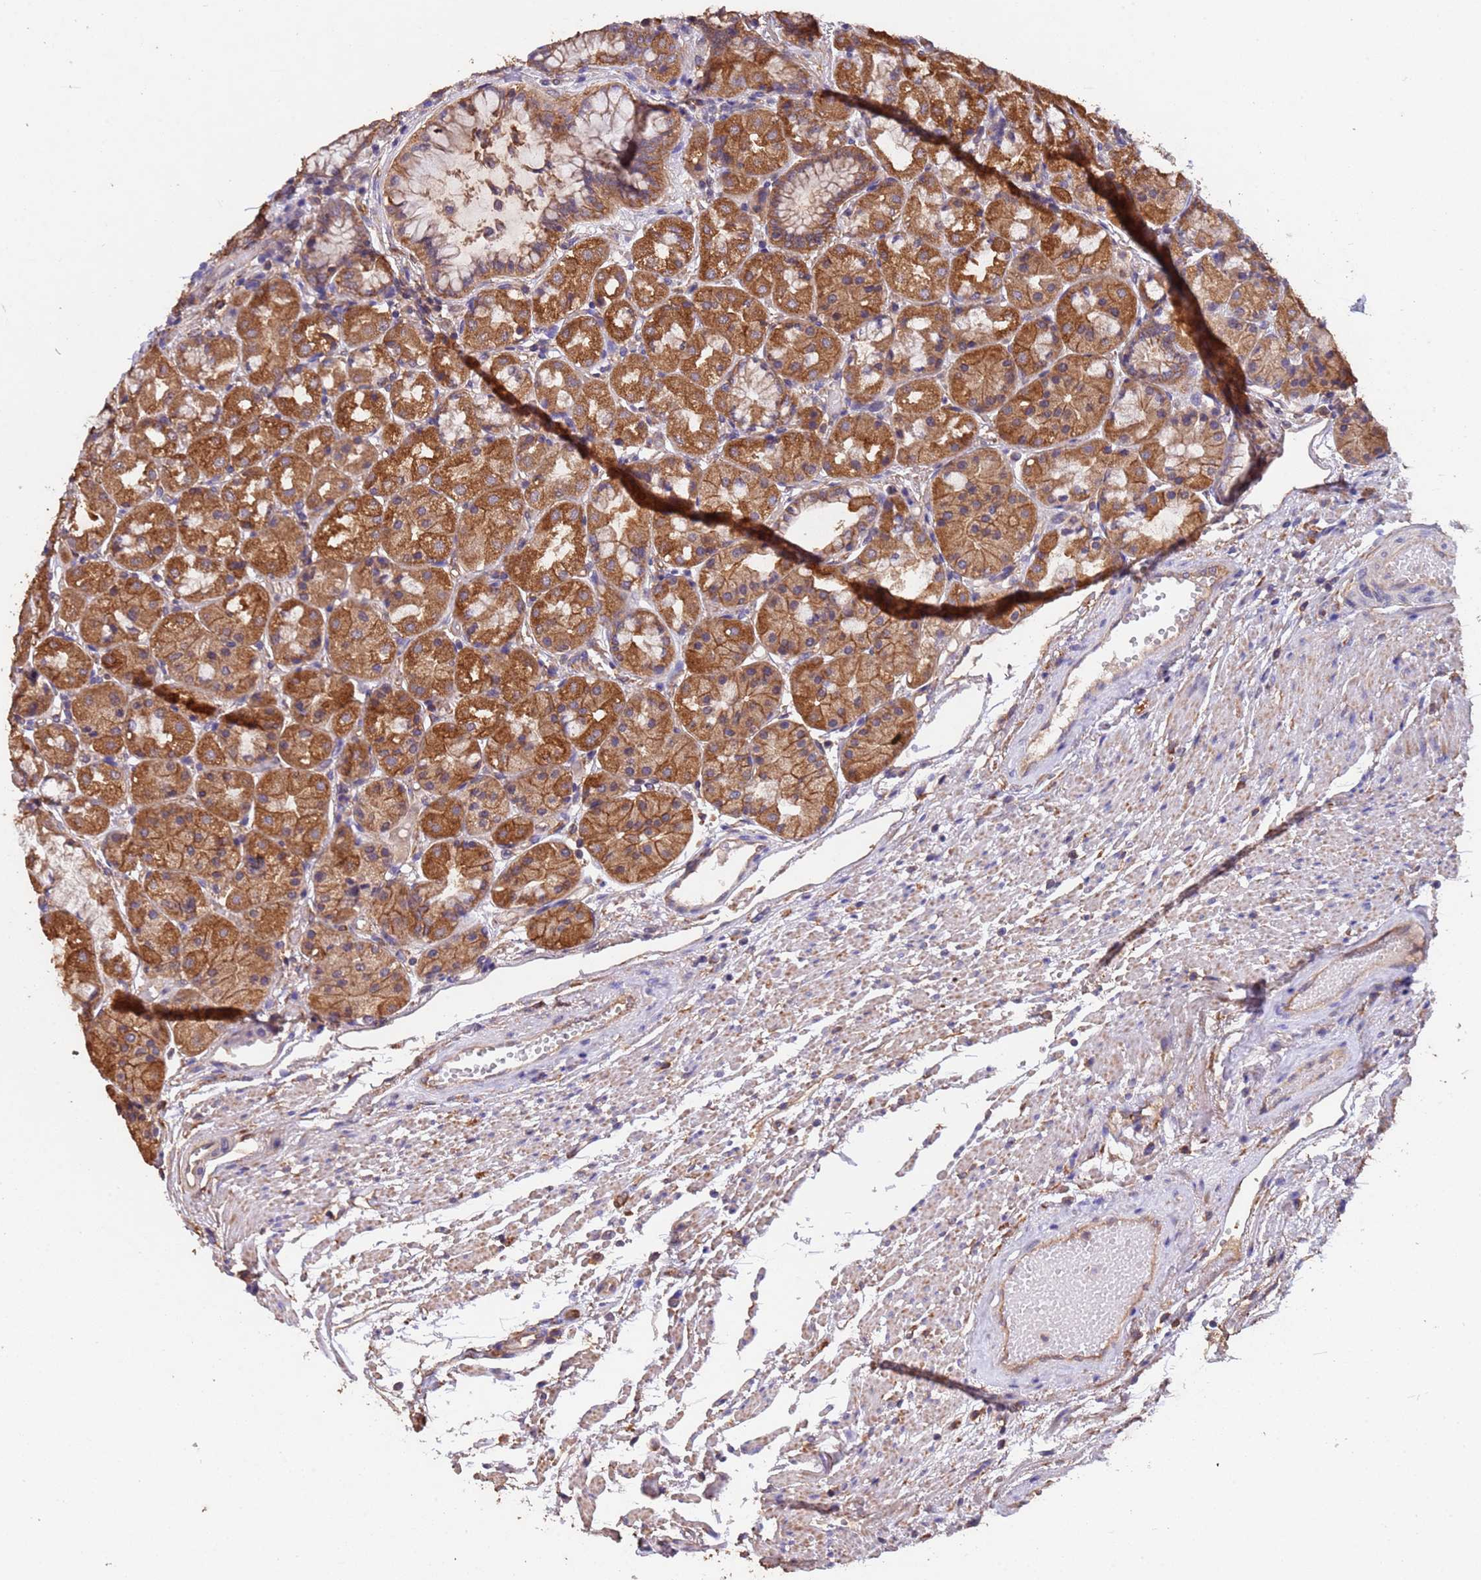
{"staining": {"intensity": "moderate", "quantity": ">75%", "location": "cytoplasmic/membranous"}, "tissue": "stomach", "cell_type": "Glandular cells", "image_type": "normal", "snomed": [{"axis": "morphology", "description": "Normal tissue, NOS"}, {"axis": "topography", "description": "Stomach, upper"}], "caption": "Immunohistochemistry (DAB (3,3'-diaminobenzidine)) staining of unremarkable human stomach displays moderate cytoplasmic/membranous protein expression in about >75% of glandular cells. Ihc stains the protein in brown and the nuclei are stained blue.", "gene": "MTX3", "patient": {"sex": "male", "age": 72}}